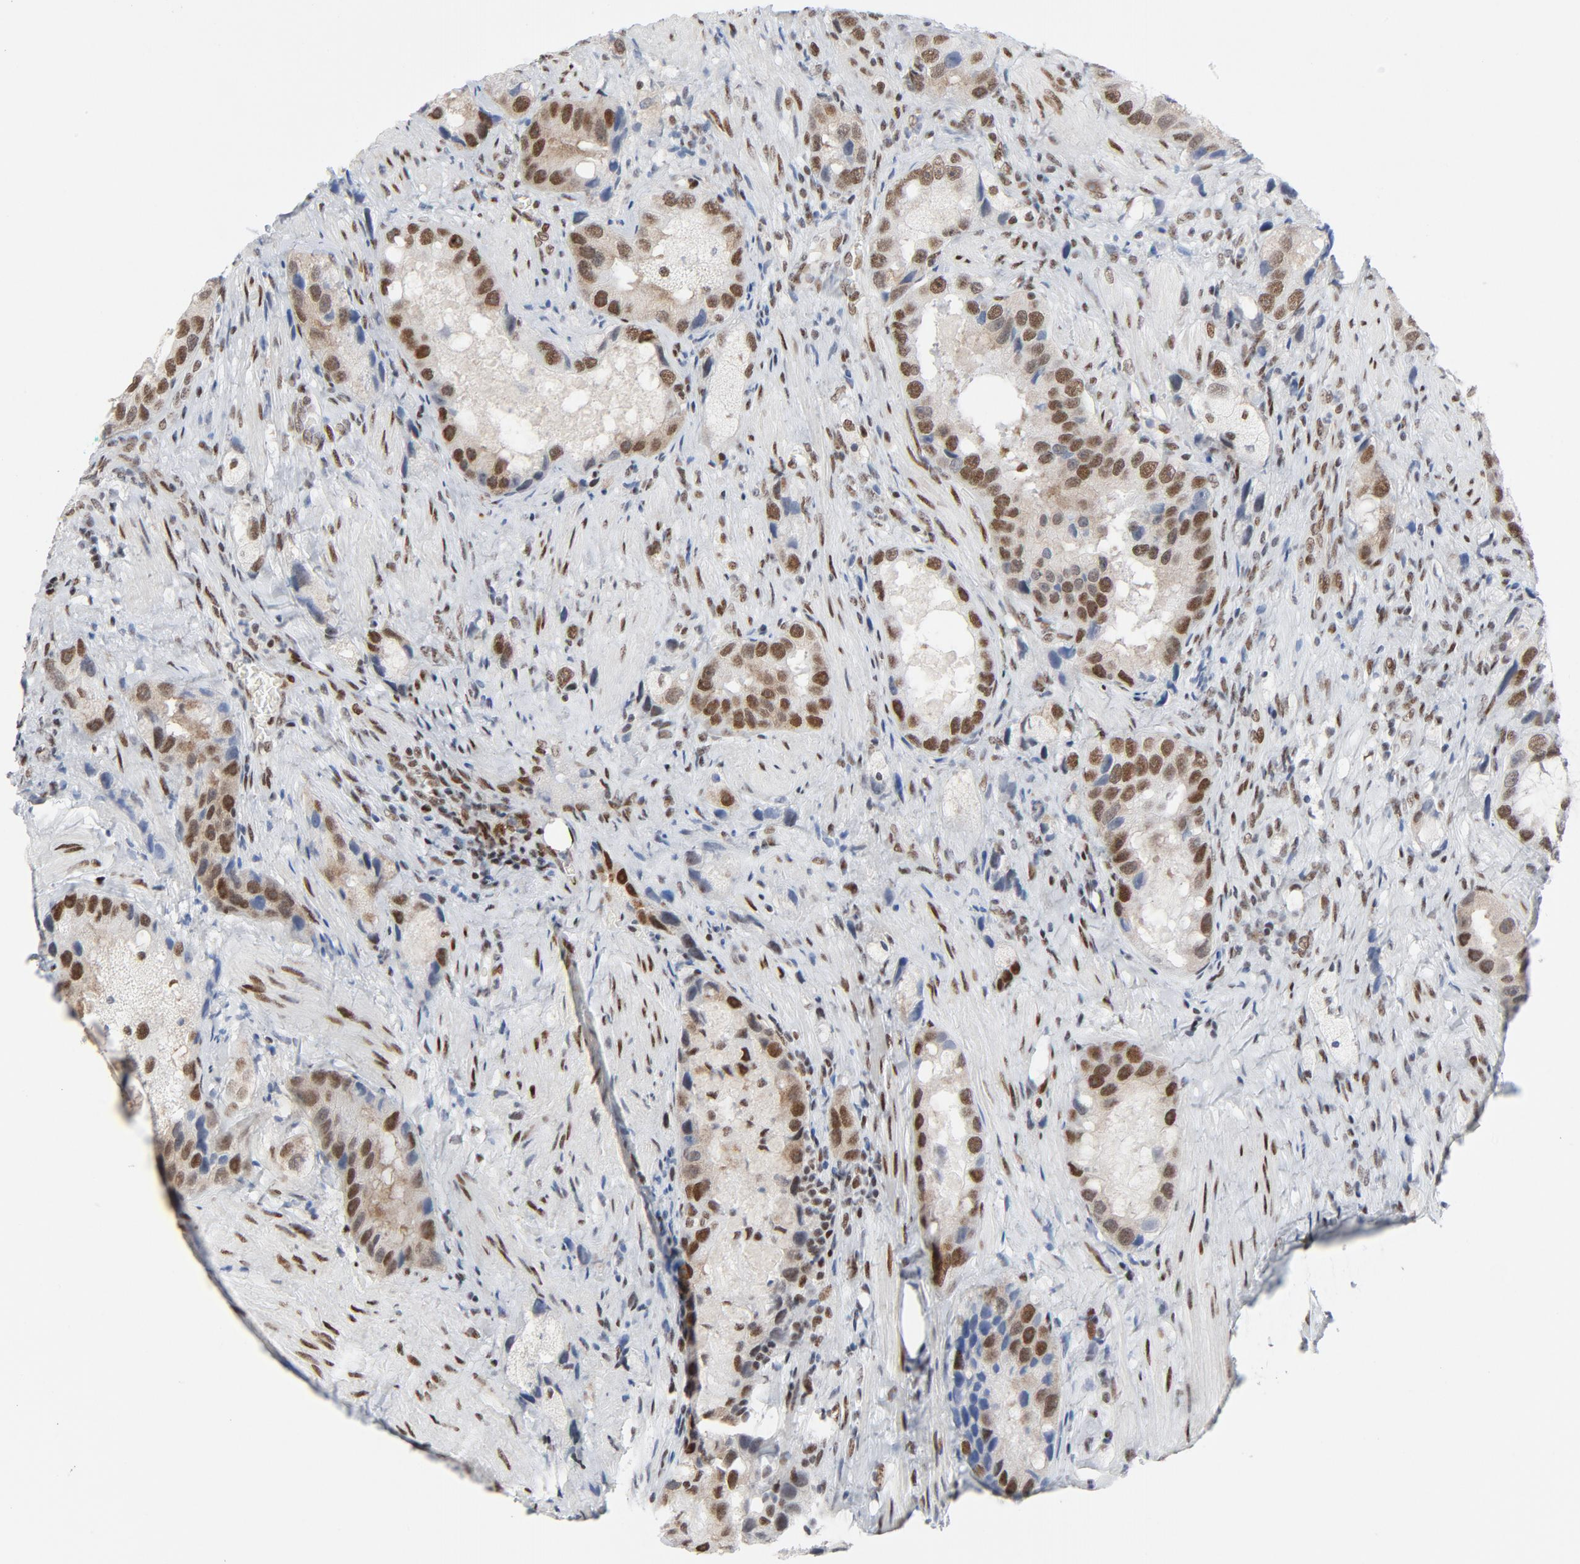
{"staining": {"intensity": "moderate", "quantity": ">75%", "location": "nuclear"}, "tissue": "prostate cancer", "cell_type": "Tumor cells", "image_type": "cancer", "snomed": [{"axis": "morphology", "description": "Adenocarcinoma, High grade"}, {"axis": "topography", "description": "Prostate"}], "caption": "Moderate nuclear staining is present in about >75% of tumor cells in prostate cancer.", "gene": "HSF1", "patient": {"sex": "male", "age": 63}}